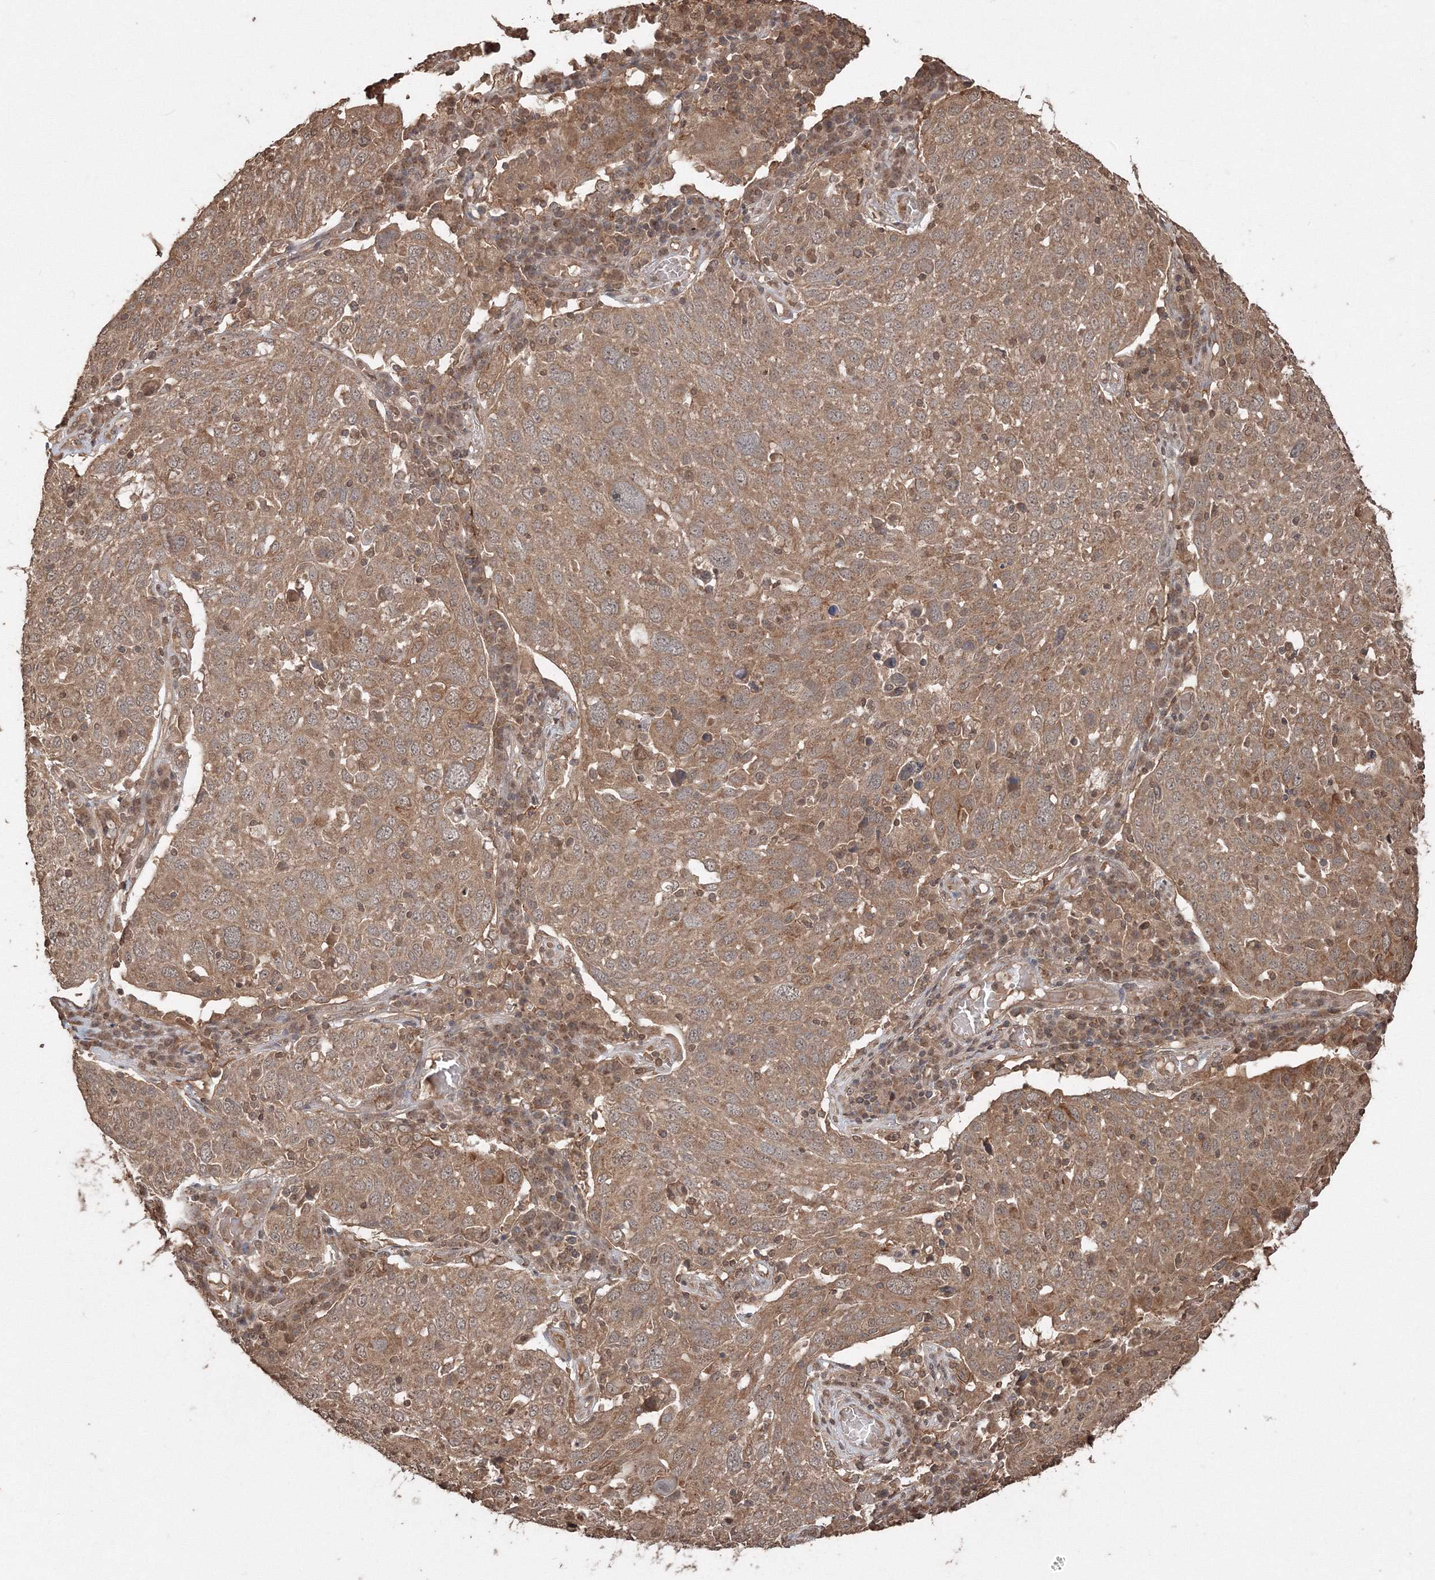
{"staining": {"intensity": "moderate", "quantity": ">75%", "location": "cytoplasmic/membranous"}, "tissue": "lung cancer", "cell_type": "Tumor cells", "image_type": "cancer", "snomed": [{"axis": "morphology", "description": "Squamous cell carcinoma, NOS"}, {"axis": "topography", "description": "Lung"}], "caption": "Tumor cells exhibit moderate cytoplasmic/membranous expression in approximately >75% of cells in lung squamous cell carcinoma. (brown staining indicates protein expression, while blue staining denotes nuclei).", "gene": "CCDC122", "patient": {"sex": "male", "age": 65}}